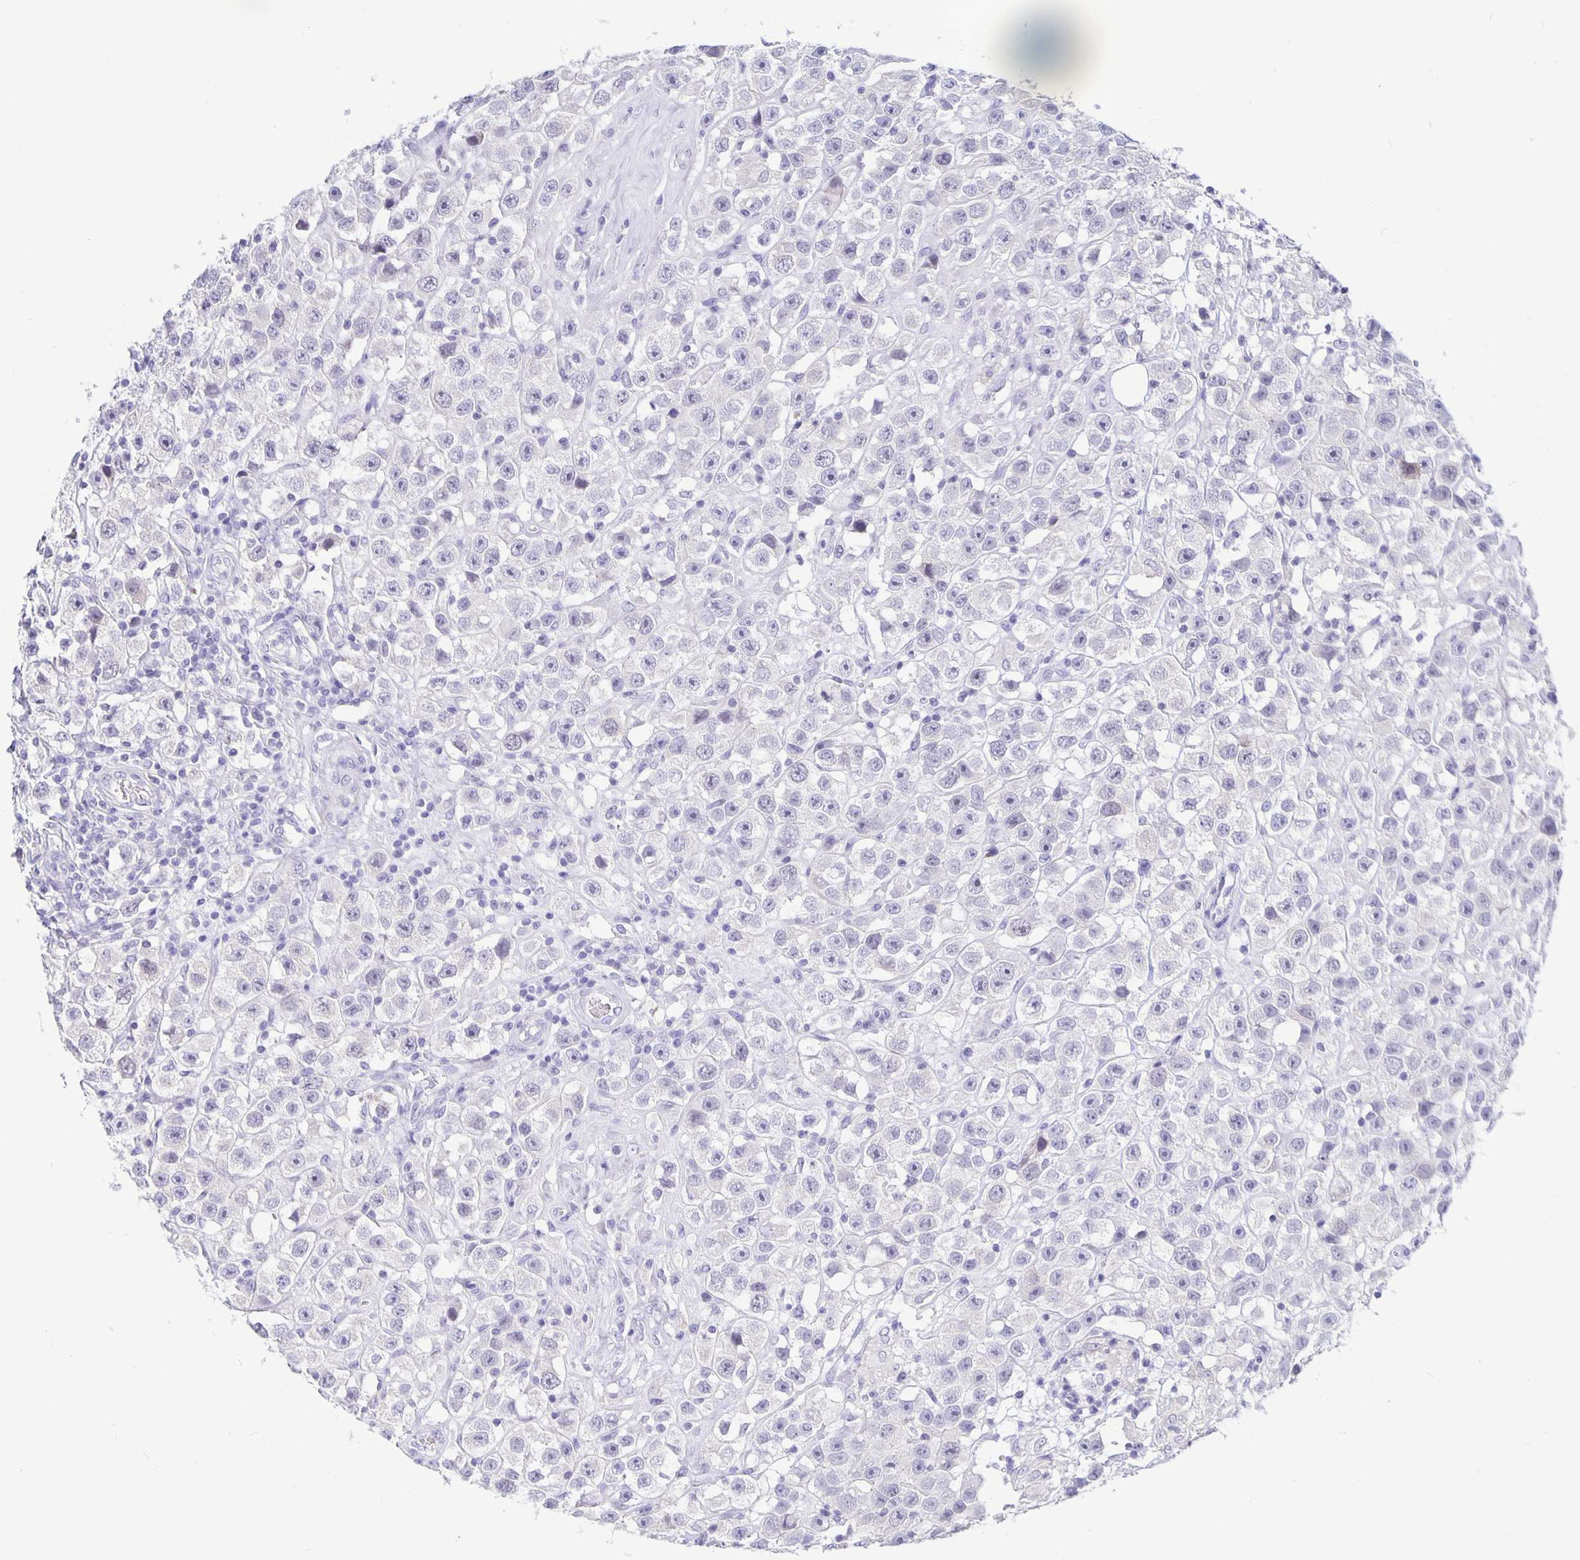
{"staining": {"intensity": "negative", "quantity": "none", "location": "none"}, "tissue": "testis cancer", "cell_type": "Tumor cells", "image_type": "cancer", "snomed": [{"axis": "morphology", "description": "Seminoma, NOS"}, {"axis": "topography", "description": "Testis"}], "caption": "The immunohistochemistry photomicrograph has no significant expression in tumor cells of testis cancer tissue.", "gene": "ERMN", "patient": {"sex": "male", "age": 45}}